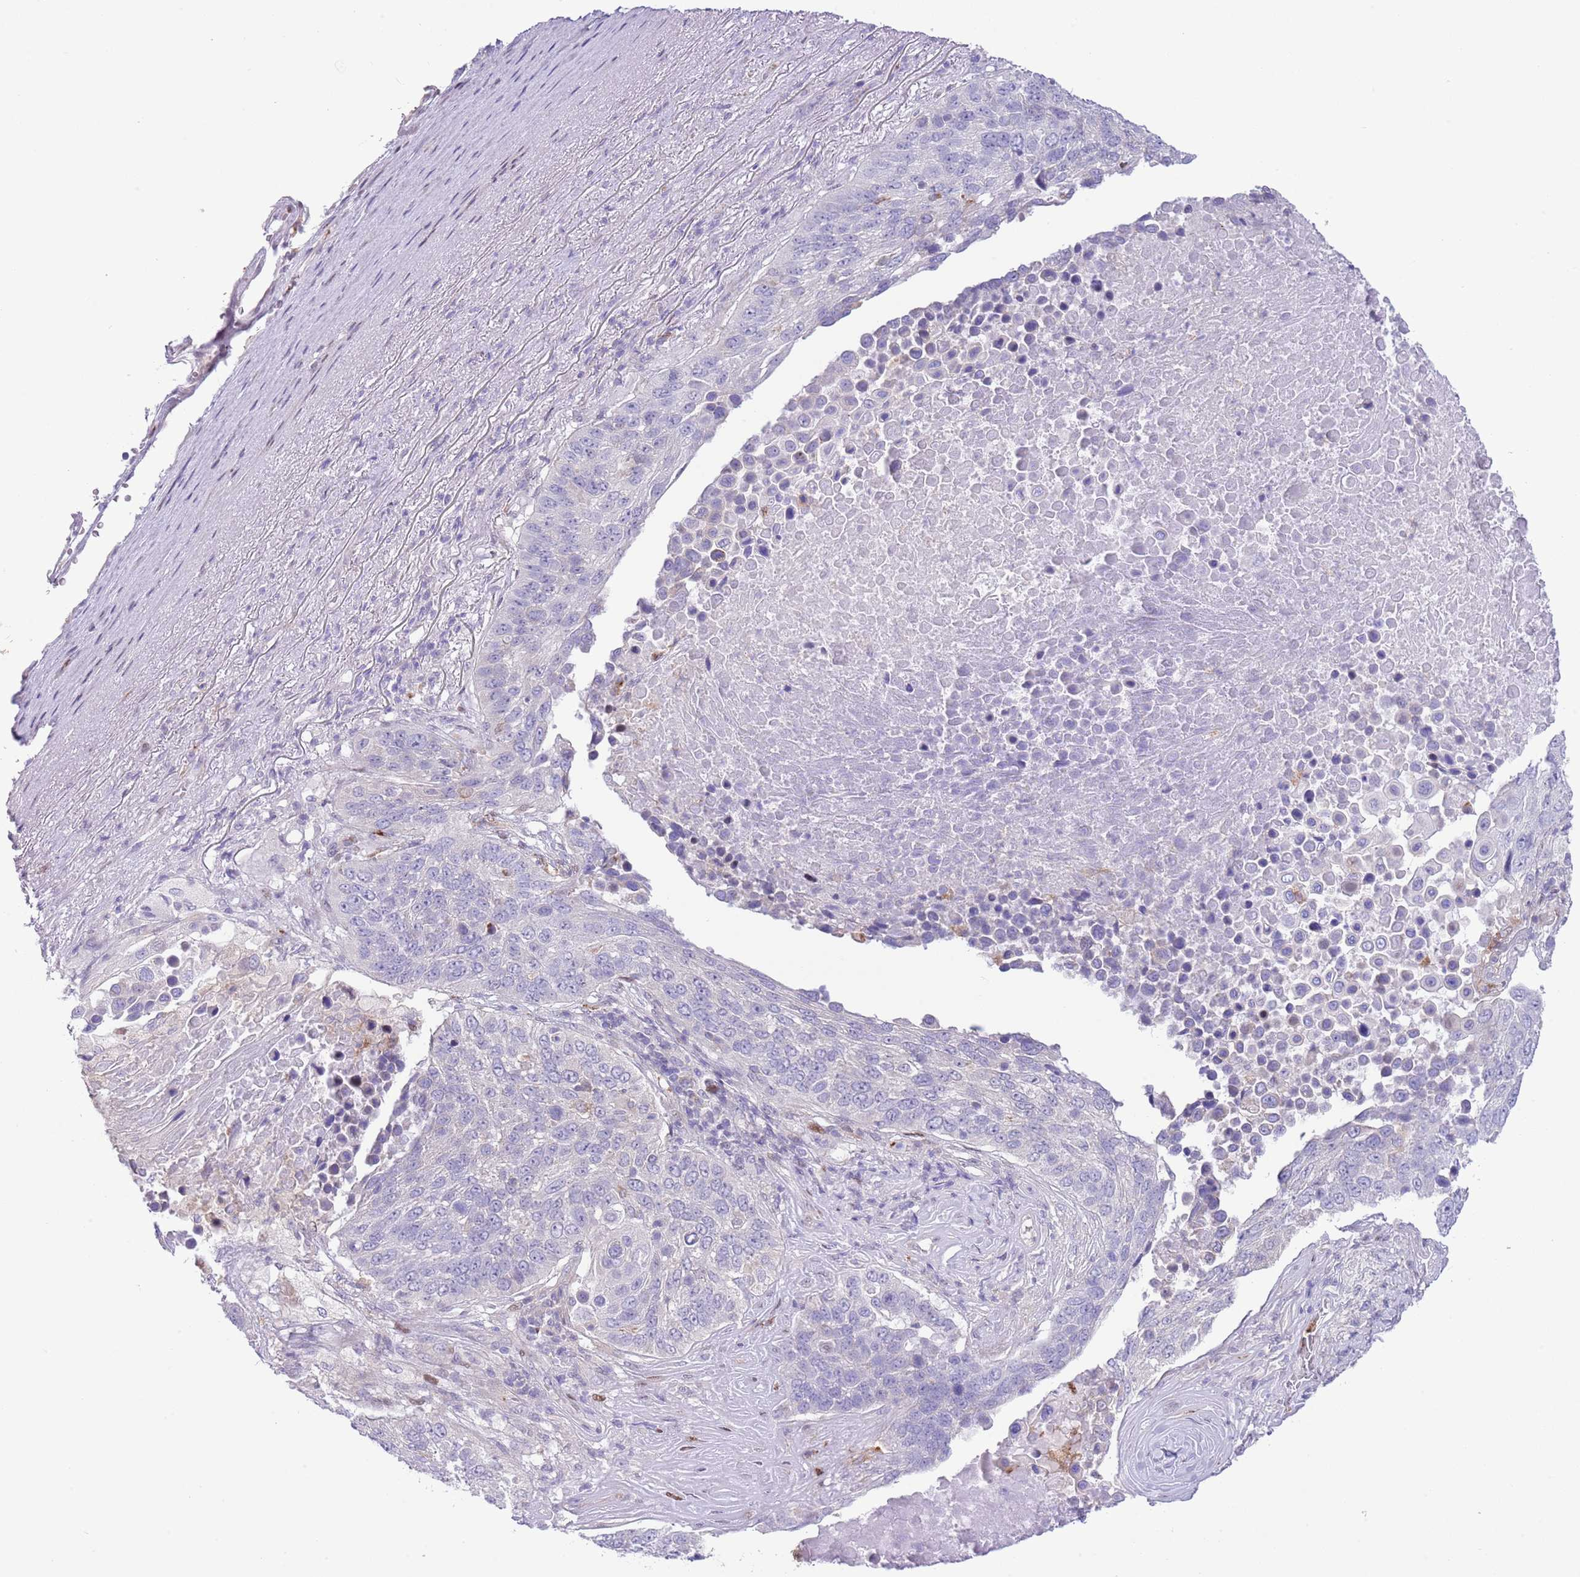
{"staining": {"intensity": "negative", "quantity": "none", "location": "none"}, "tissue": "lung cancer", "cell_type": "Tumor cells", "image_type": "cancer", "snomed": [{"axis": "morphology", "description": "Normal tissue, NOS"}, {"axis": "morphology", "description": "Squamous cell carcinoma, NOS"}, {"axis": "topography", "description": "Lymph node"}, {"axis": "topography", "description": "Lung"}], "caption": "Tumor cells show no significant positivity in lung cancer.", "gene": "ANO8", "patient": {"sex": "male", "age": 66}}